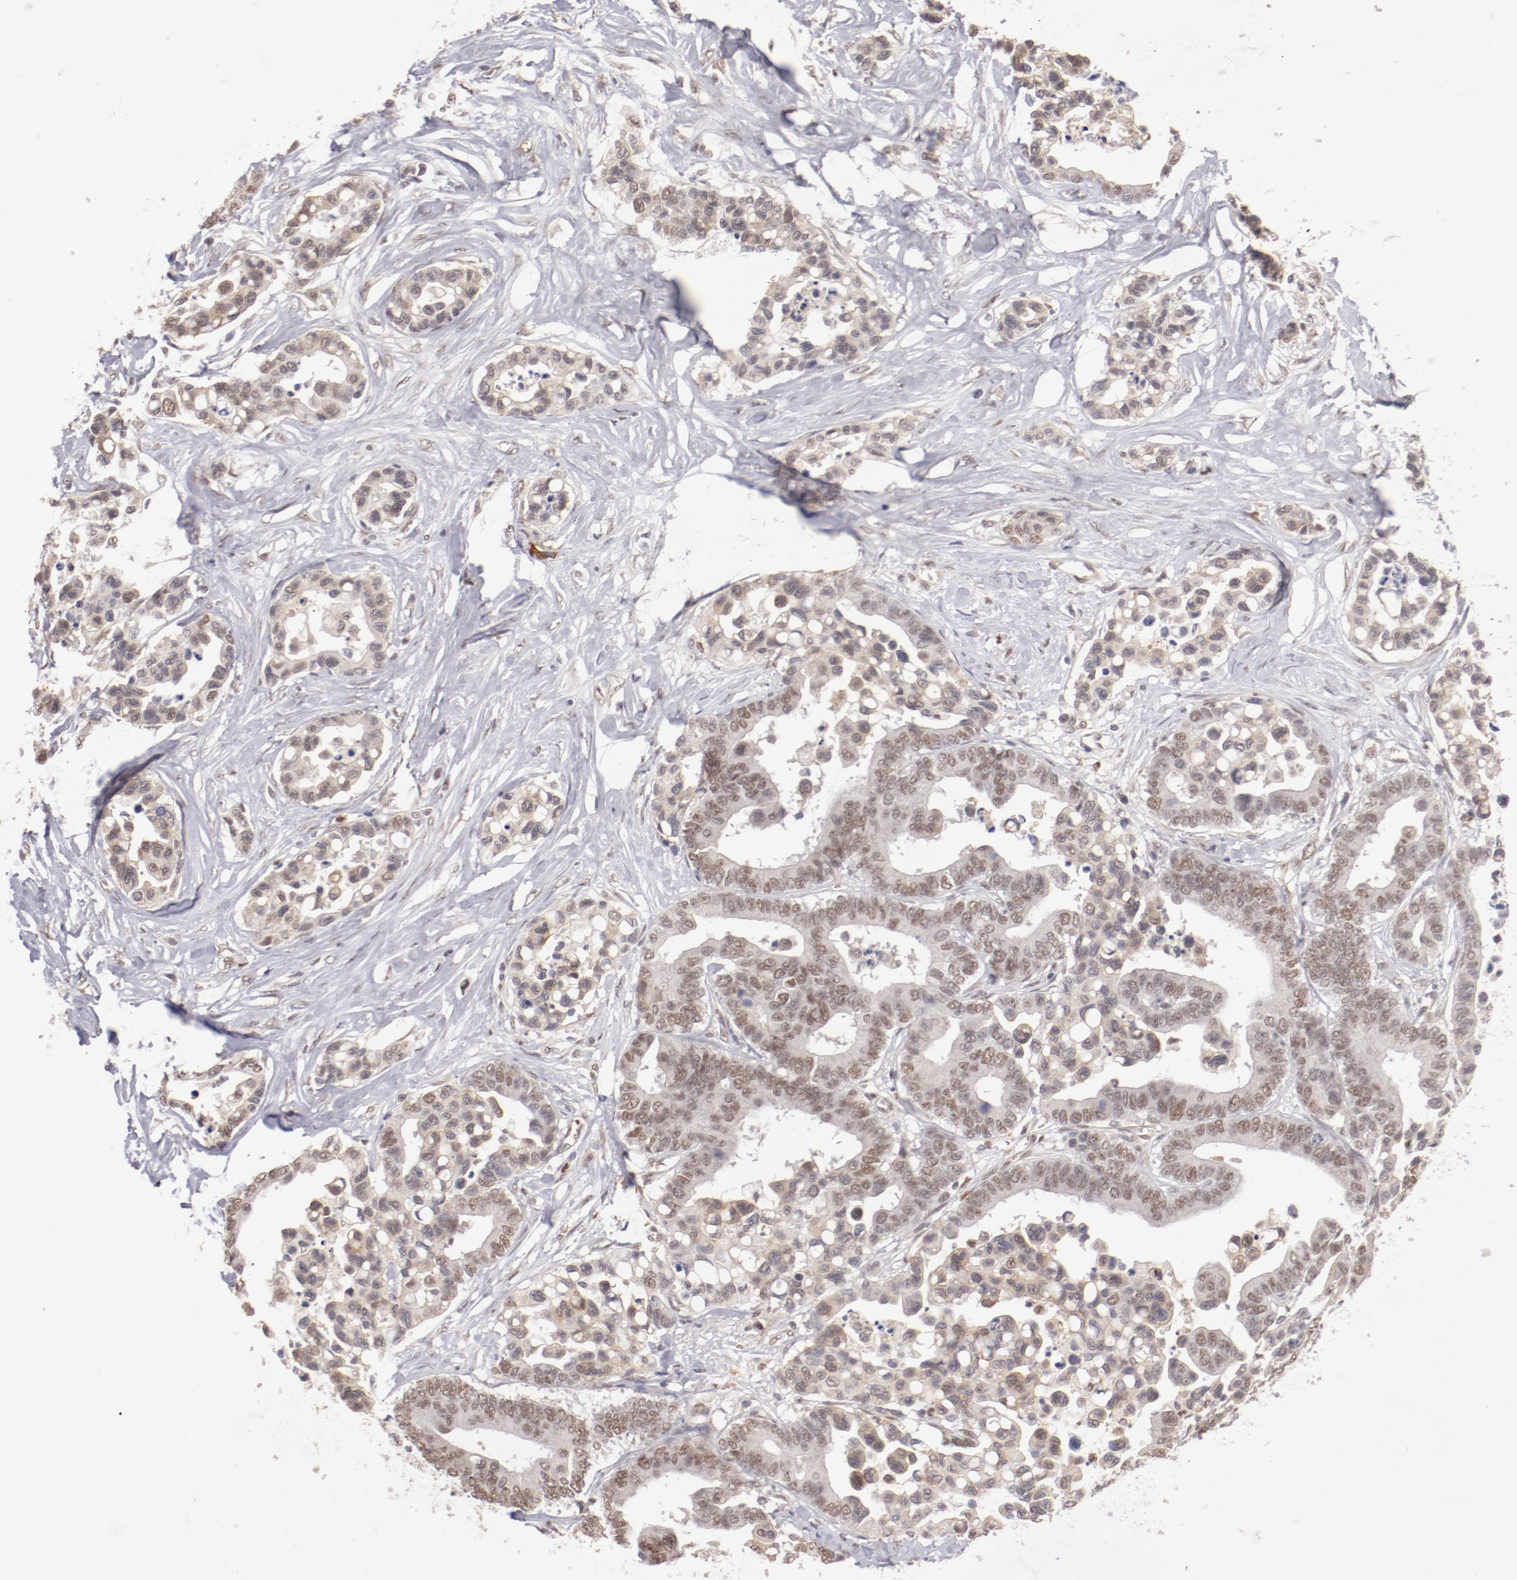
{"staining": {"intensity": "weak", "quantity": "25%-75%", "location": "cytoplasmic/membranous,nuclear"}, "tissue": "colorectal cancer", "cell_type": "Tumor cells", "image_type": "cancer", "snomed": [{"axis": "morphology", "description": "Adenocarcinoma, NOS"}, {"axis": "topography", "description": "Colon"}], "caption": "A brown stain labels weak cytoplasmic/membranous and nuclear expression of a protein in adenocarcinoma (colorectal) tumor cells.", "gene": "NFE2", "patient": {"sex": "male", "age": 82}}